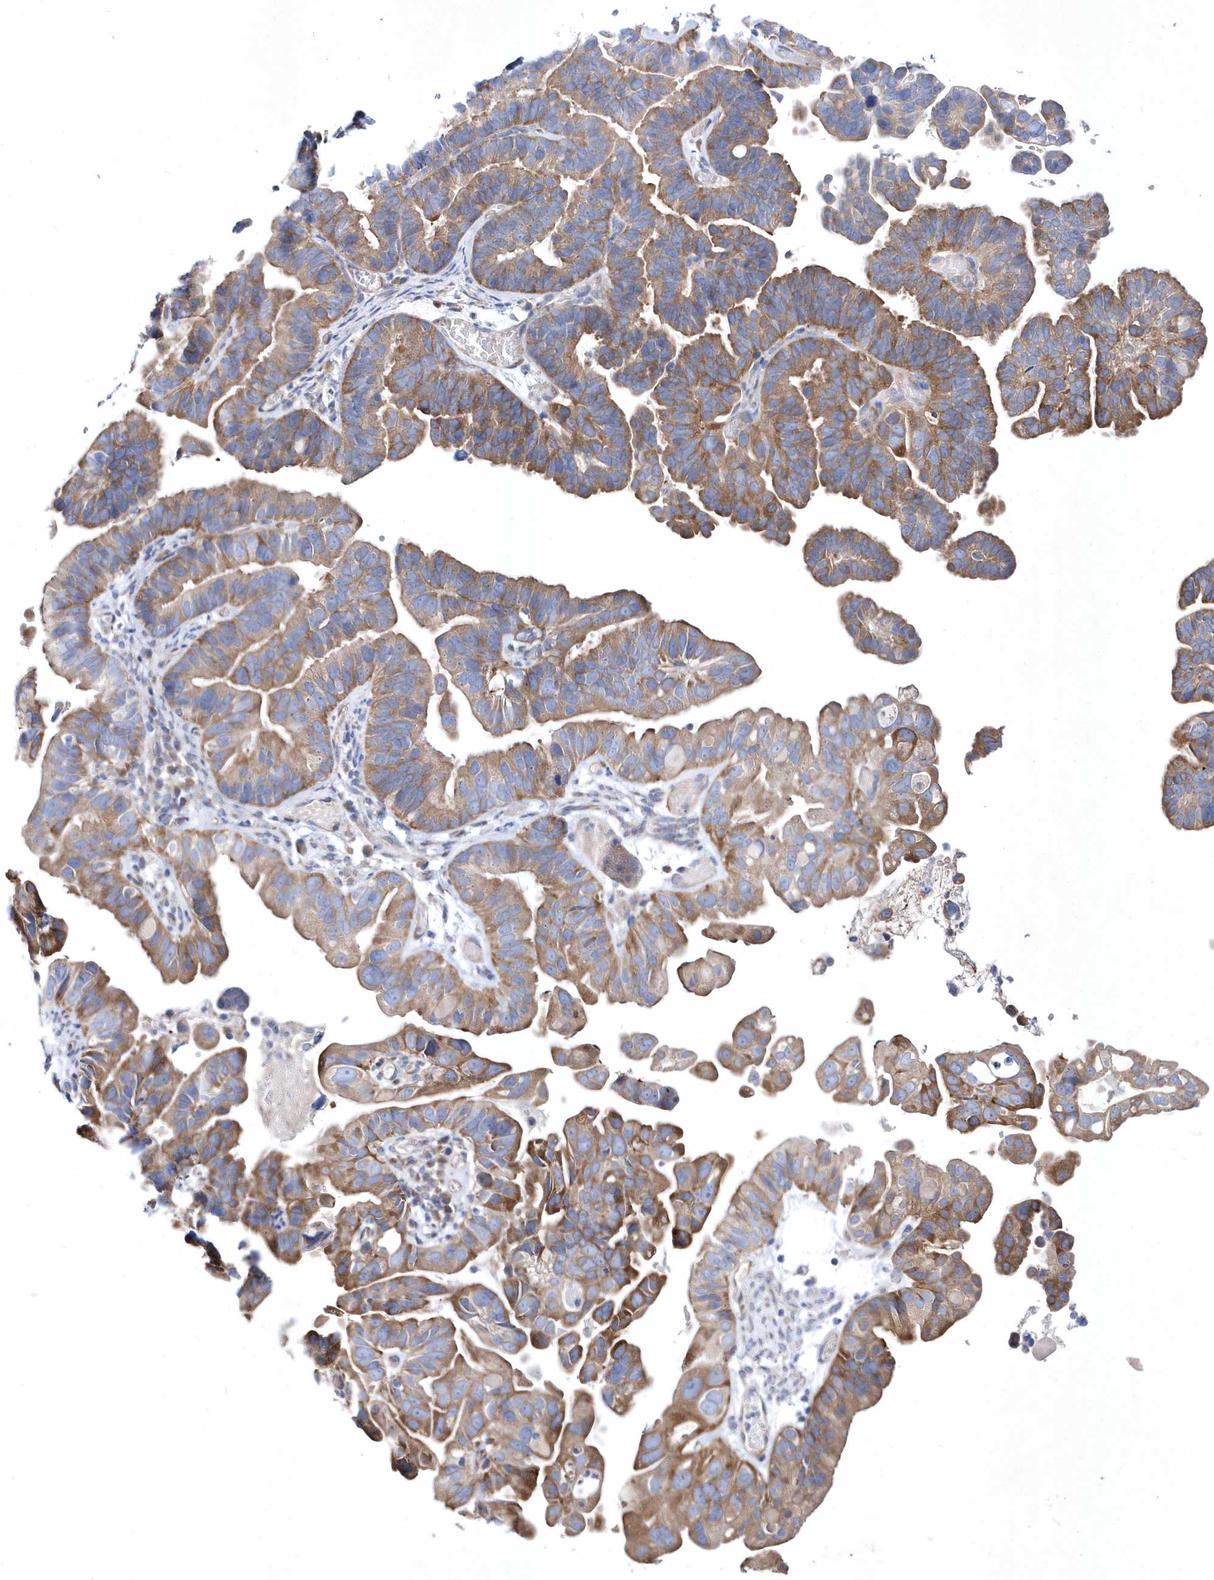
{"staining": {"intensity": "moderate", "quantity": ">75%", "location": "cytoplasmic/membranous"}, "tissue": "ovarian cancer", "cell_type": "Tumor cells", "image_type": "cancer", "snomed": [{"axis": "morphology", "description": "Cystadenocarcinoma, serous, NOS"}, {"axis": "topography", "description": "Ovary"}], "caption": "Immunohistochemical staining of ovarian serous cystadenocarcinoma reveals moderate cytoplasmic/membranous protein positivity in about >75% of tumor cells.", "gene": "JKAMP", "patient": {"sex": "female", "age": 56}}